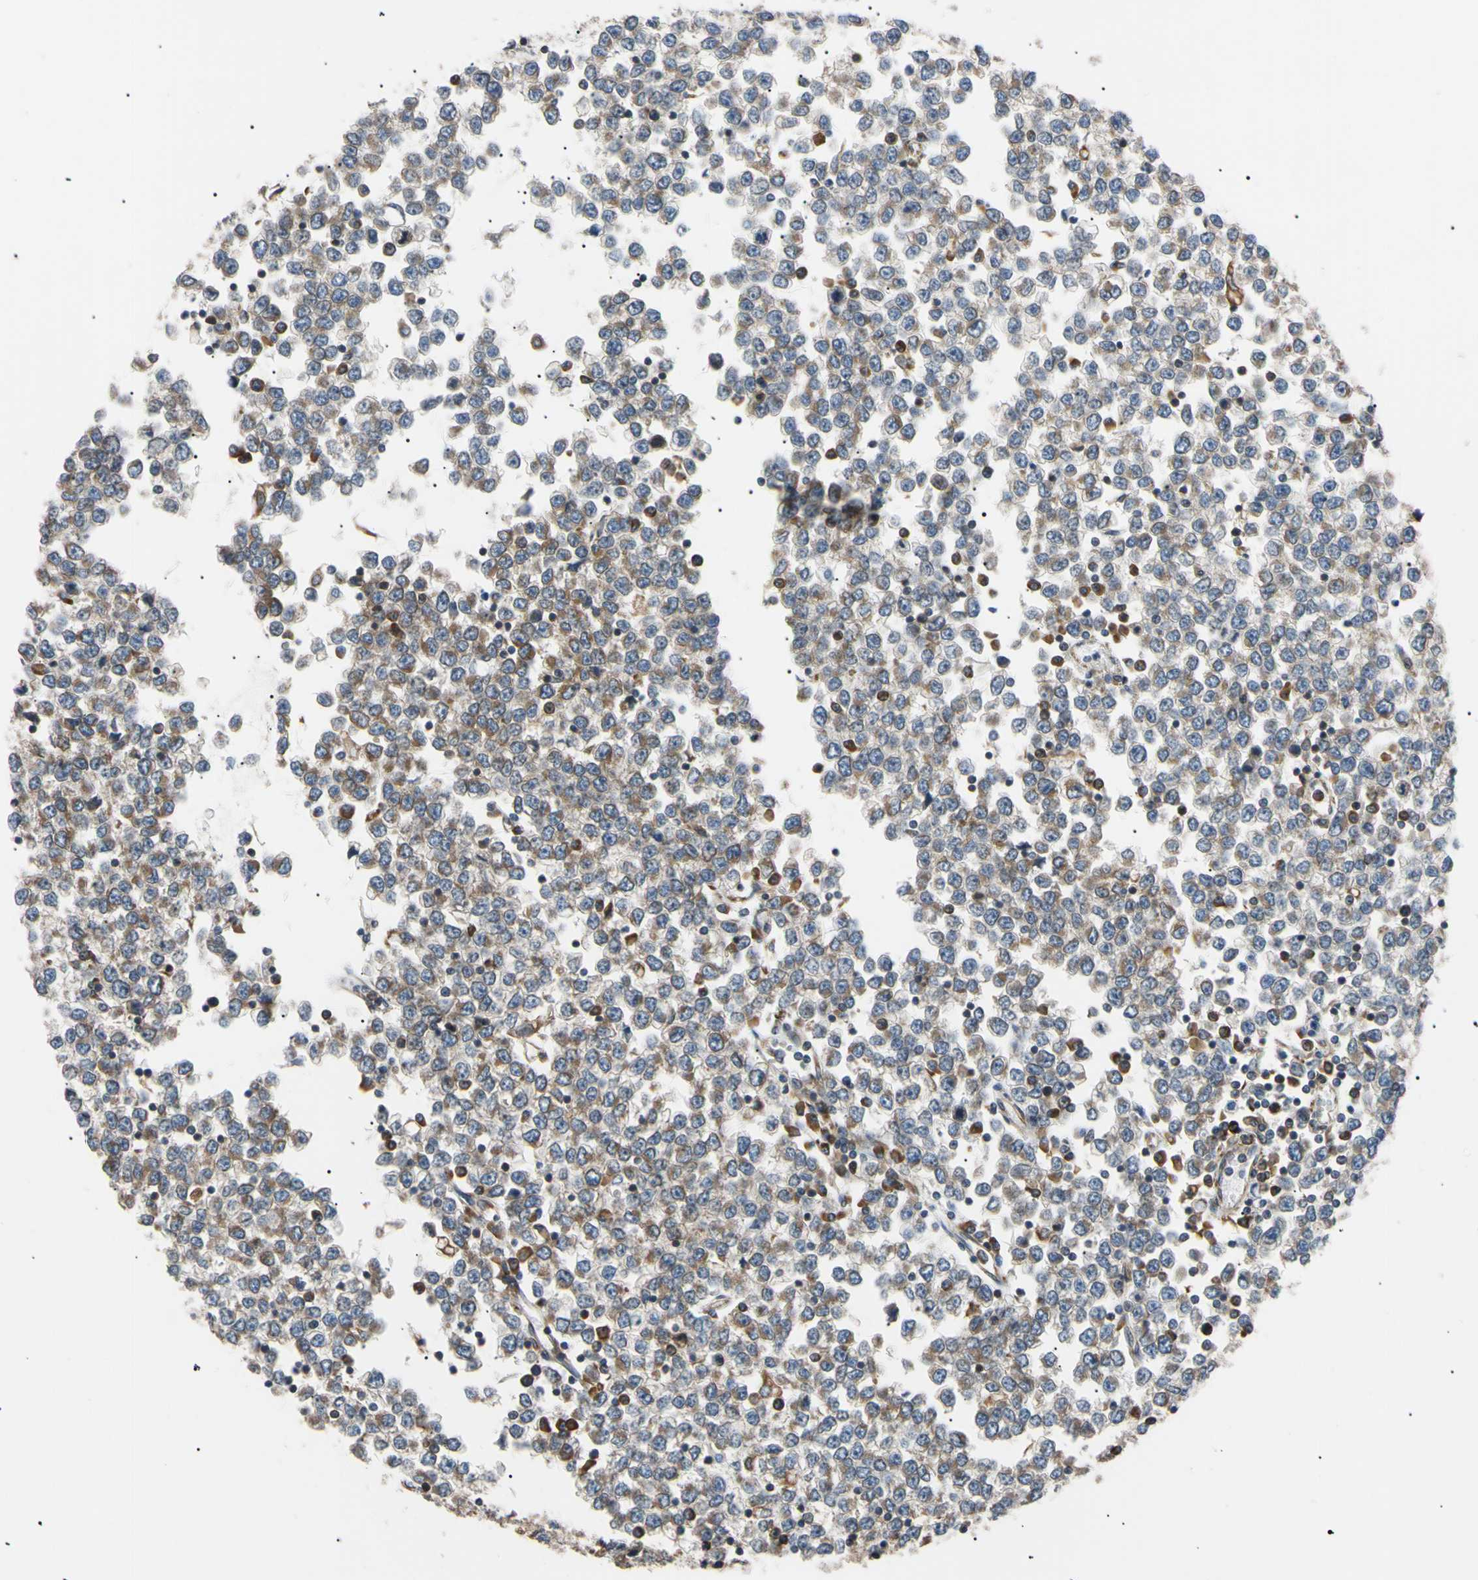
{"staining": {"intensity": "moderate", "quantity": "25%-75%", "location": "cytoplasmic/membranous"}, "tissue": "testis cancer", "cell_type": "Tumor cells", "image_type": "cancer", "snomed": [{"axis": "morphology", "description": "Seminoma, NOS"}, {"axis": "topography", "description": "Testis"}], "caption": "Immunohistochemistry (IHC) of human seminoma (testis) shows medium levels of moderate cytoplasmic/membranous positivity in approximately 25%-75% of tumor cells.", "gene": "VAPA", "patient": {"sex": "male", "age": 65}}